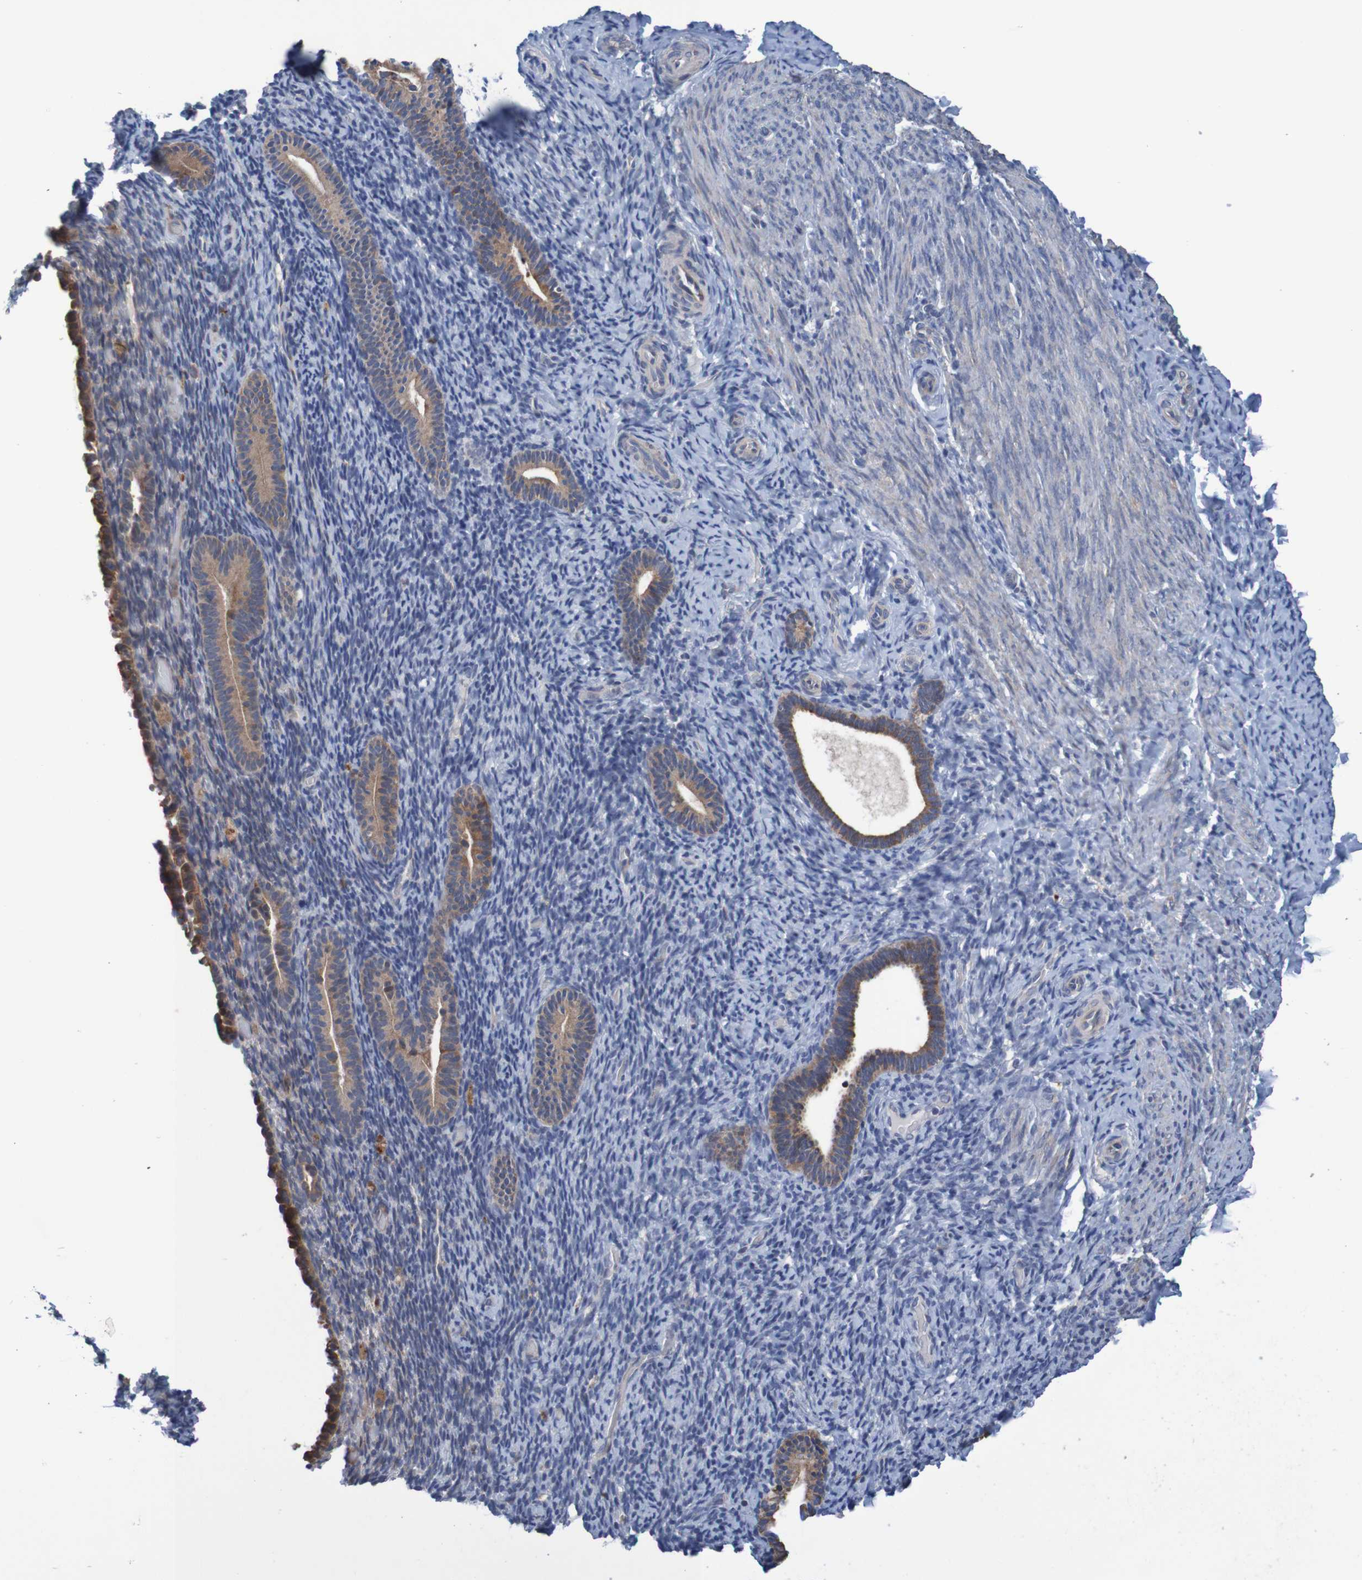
{"staining": {"intensity": "negative", "quantity": "none", "location": "none"}, "tissue": "endometrium", "cell_type": "Cells in endometrial stroma", "image_type": "normal", "snomed": [{"axis": "morphology", "description": "Normal tissue, NOS"}, {"axis": "topography", "description": "Endometrium"}], "caption": "The IHC micrograph has no significant staining in cells in endometrial stroma of endometrium. The staining is performed using DAB brown chromogen with nuclei counter-stained in using hematoxylin.", "gene": "CLDN18", "patient": {"sex": "female", "age": 51}}